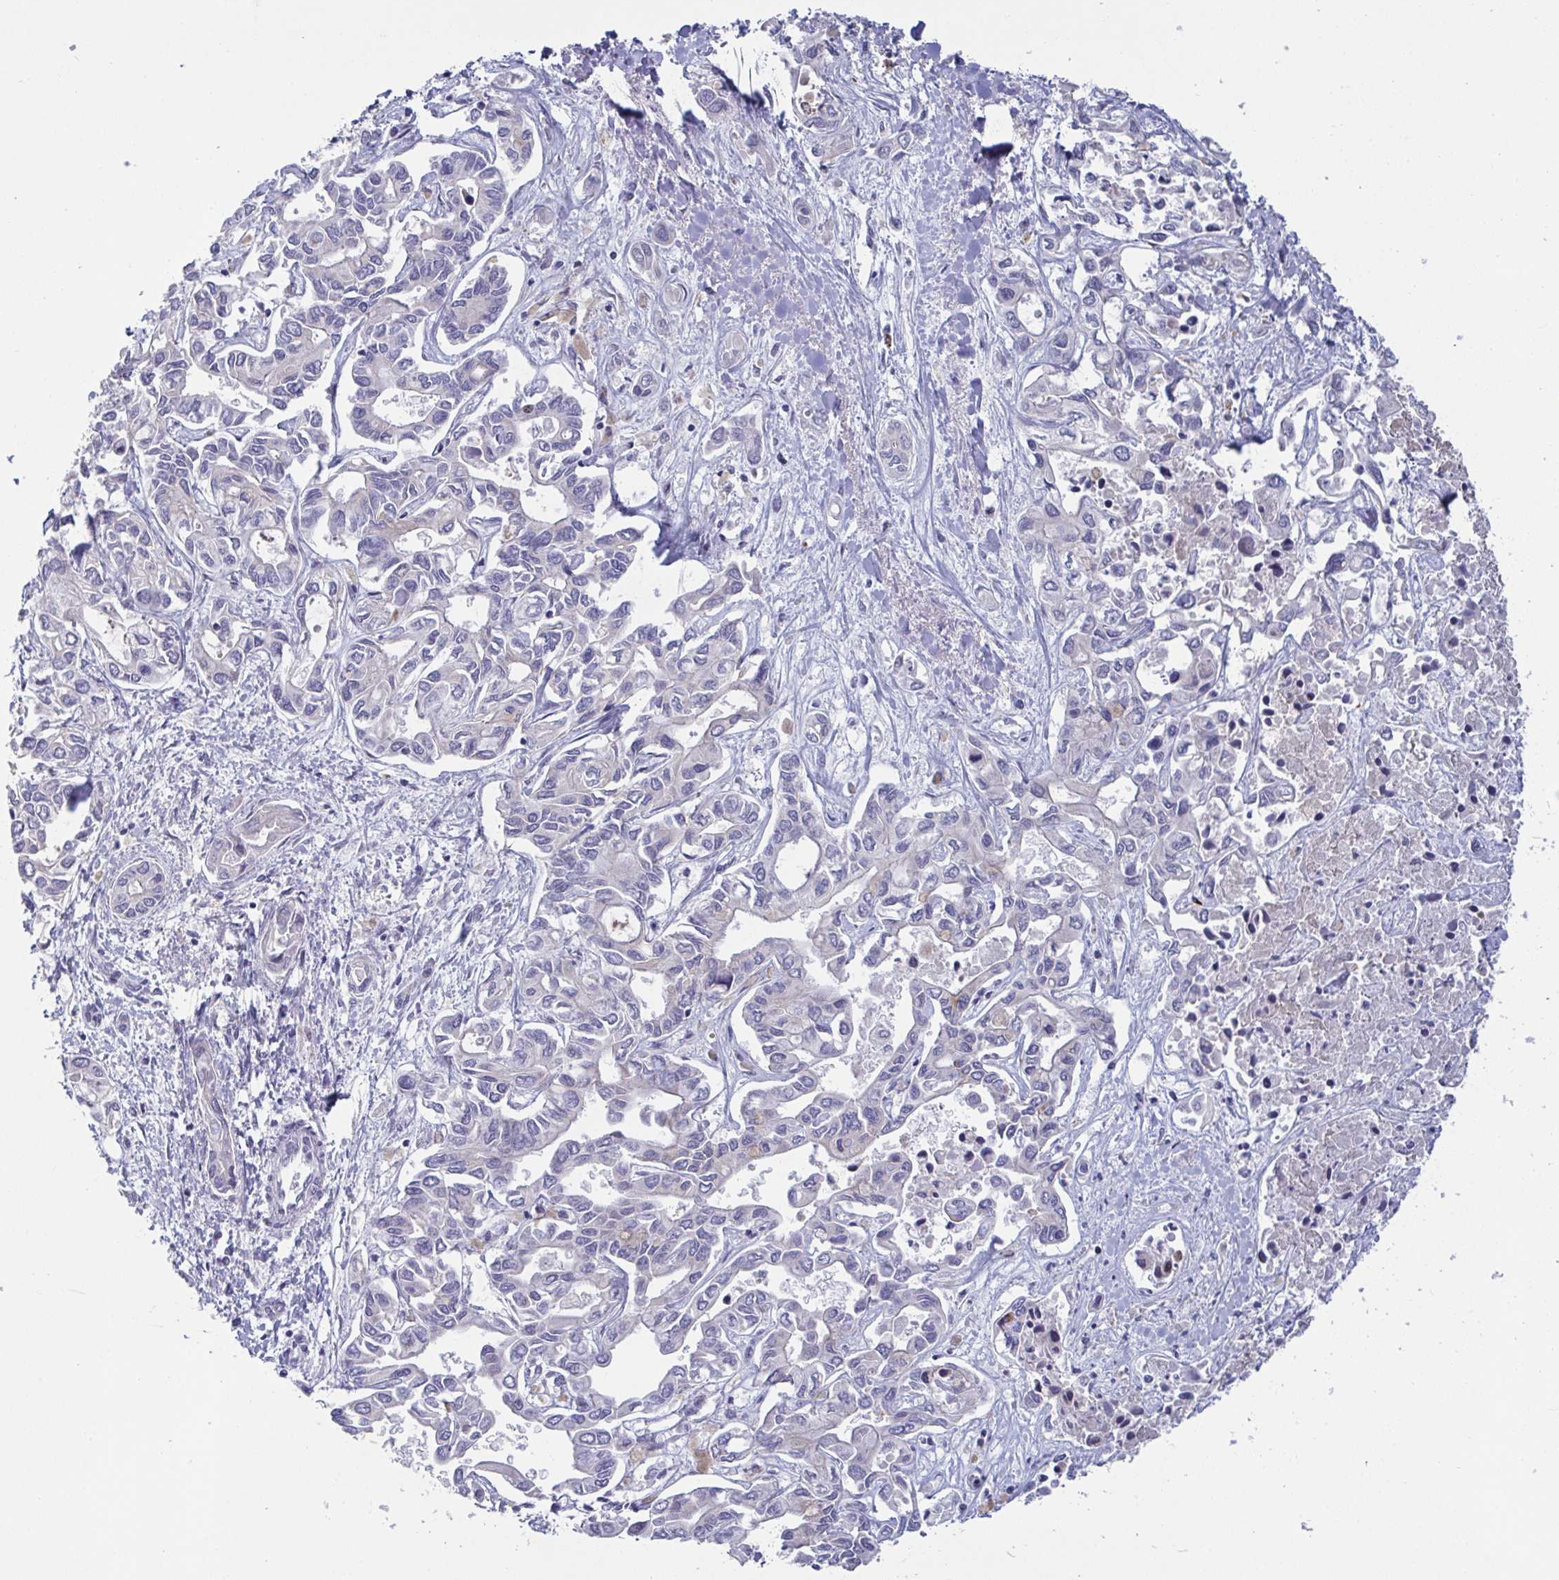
{"staining": {"intensity": "negative", "quantity": "none", "location": "none"}, "tissue": "liver cancer", "cell_type": "Tumor cells", "image_type": "cancer", "snomed": [{"axis": "morphology", "description": "Cholangiocarcinoma"}, {"axis": "topography", "description": "Liver"}], "caption": "Protein analysis of liver cancer (cholangiocarcinoma) demonstrates no significant expression in tumor cells.", "gene": "TAS2R38", "patient": {"sex": "female", "age": 64}}